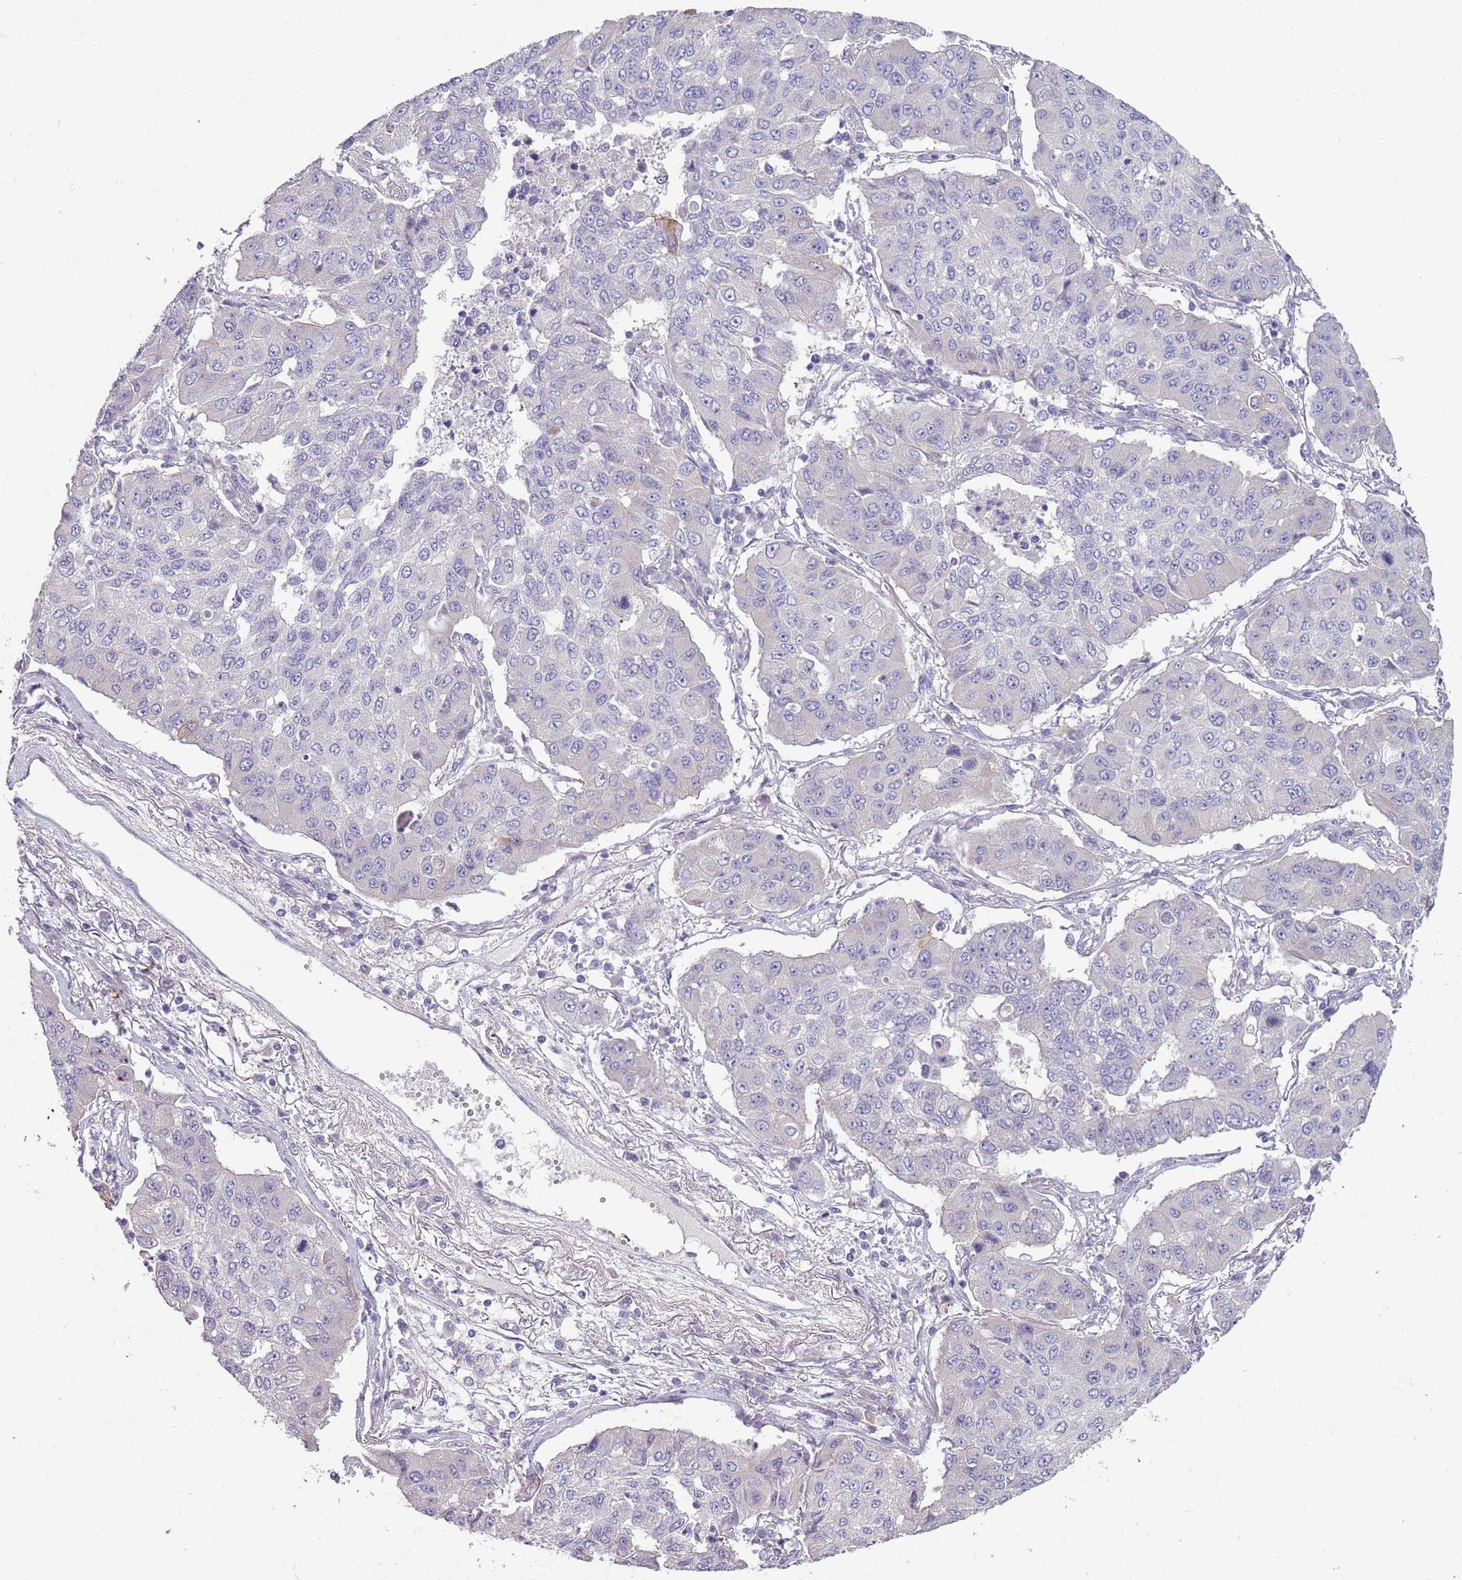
{"staining": {"intensity": "negative", "quantity": "none", "location": "none"}, "tissue": "lung cancer", "cell_type": "Tumor cells", "image_type": "cancer", "snomed": [{"axis": "morphology", "description": "Squamous cell carcinoma, NOS"}, {"axis": "topography", "description": "Lung"}], "caption": "This photomicrograph is of lung cancer (squamous cell carcinoma) stained with IHC to label a protein in brown with the nuclei are counter-stained blue. There is no staining in tumor cells. (DAB (3,3'-diaminobenzidine) immunohistochemistry (IHC), high magnification).", "gene": "ZNF583", "patient": {"sex": "male", "age": 74}}